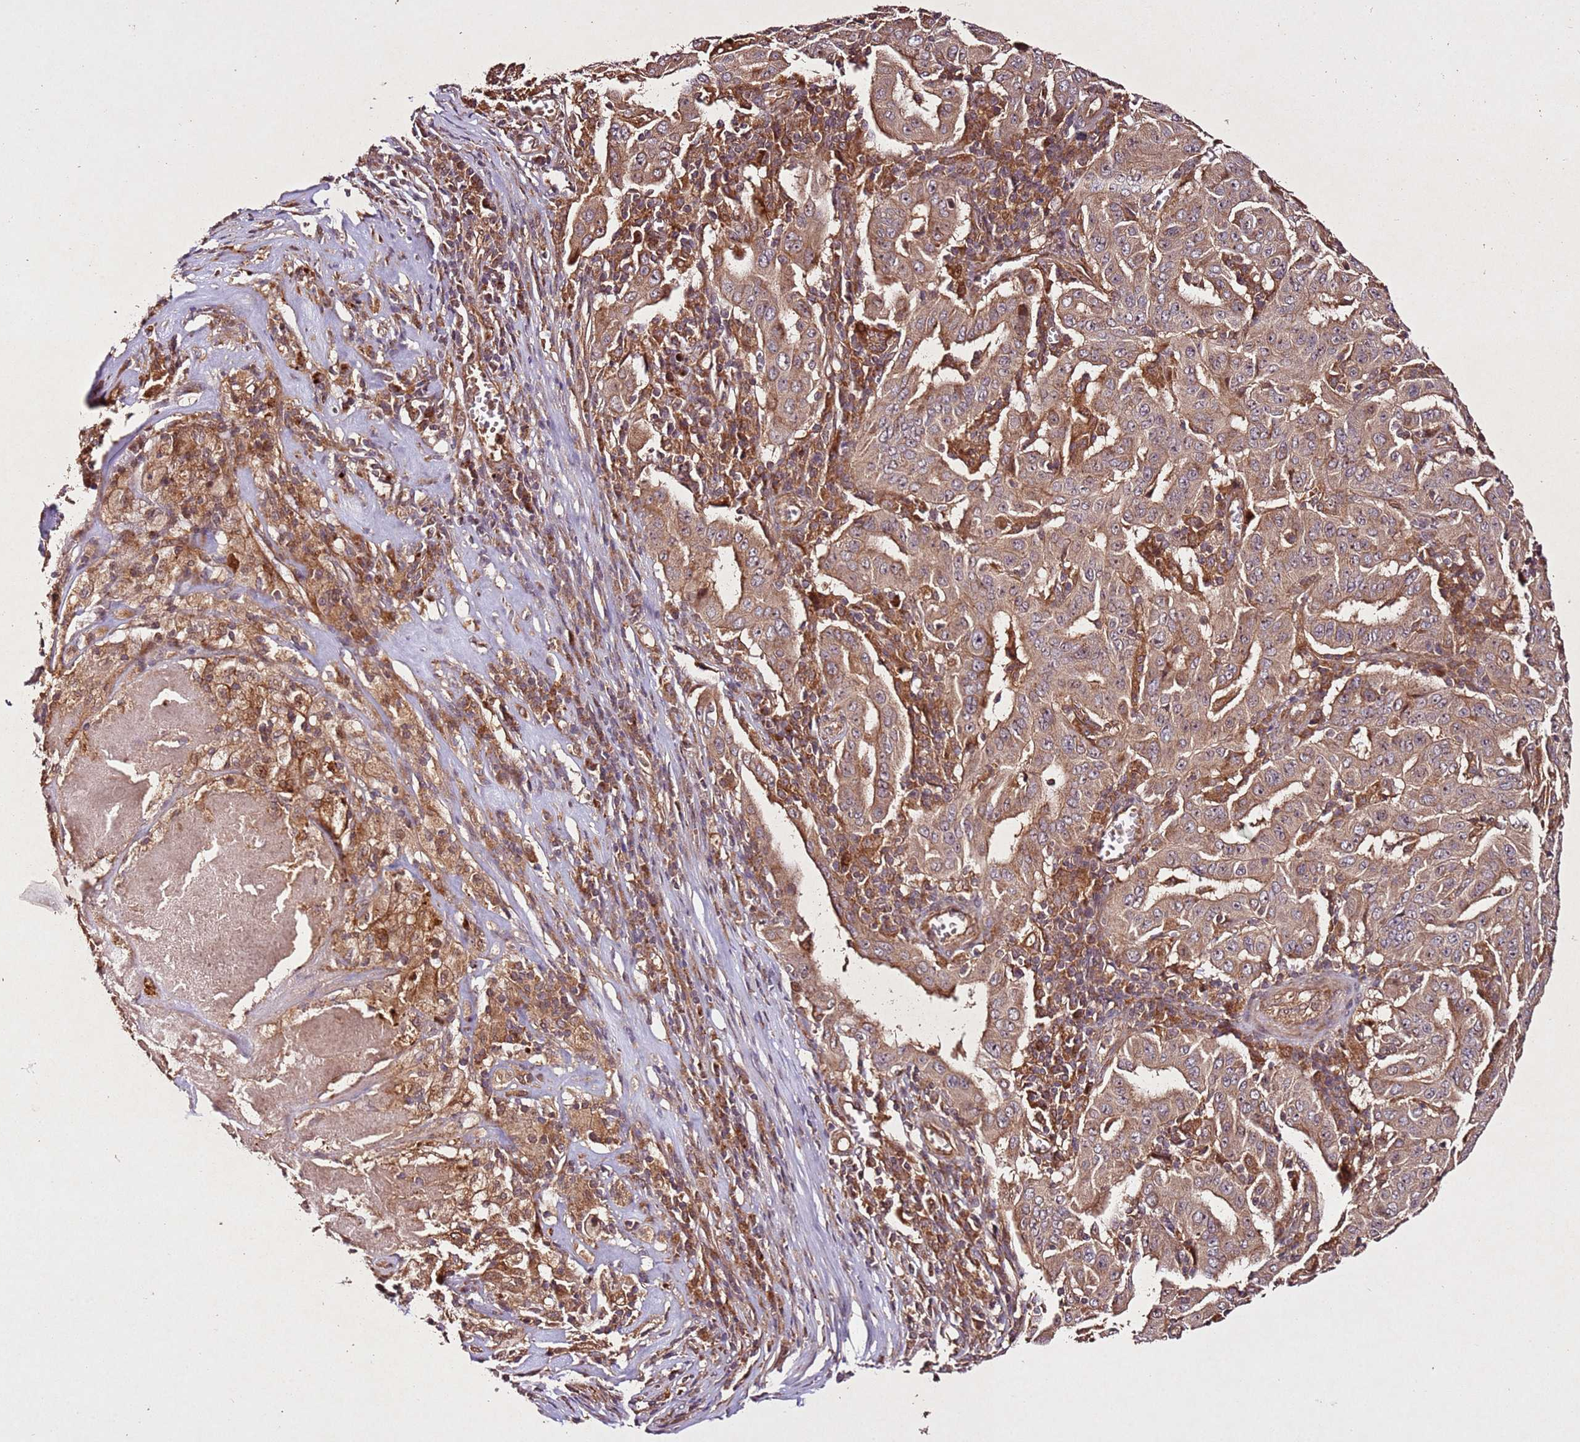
{"staining": {"intensity": "moderate", "quantity": ">75%", "location": "cytoplasmic/membranous"}, "tissue": "pancreatic cancer", "cell_type": "Tumor cells", "image_type": "cancer", "snomed": [{"axis": "morphology", "description": "Adenocarcinoma, NOS"}, {"axis": "topography", "description": "Pancreas"}], "caption": "Protein analysis of pancreatic cancer tissue reveals moderate cytoplasmic/membranous staining in approximately >75% of tumor cells.", "gene": "PTMA", "patient": {"sex": "male", "age": 63}}